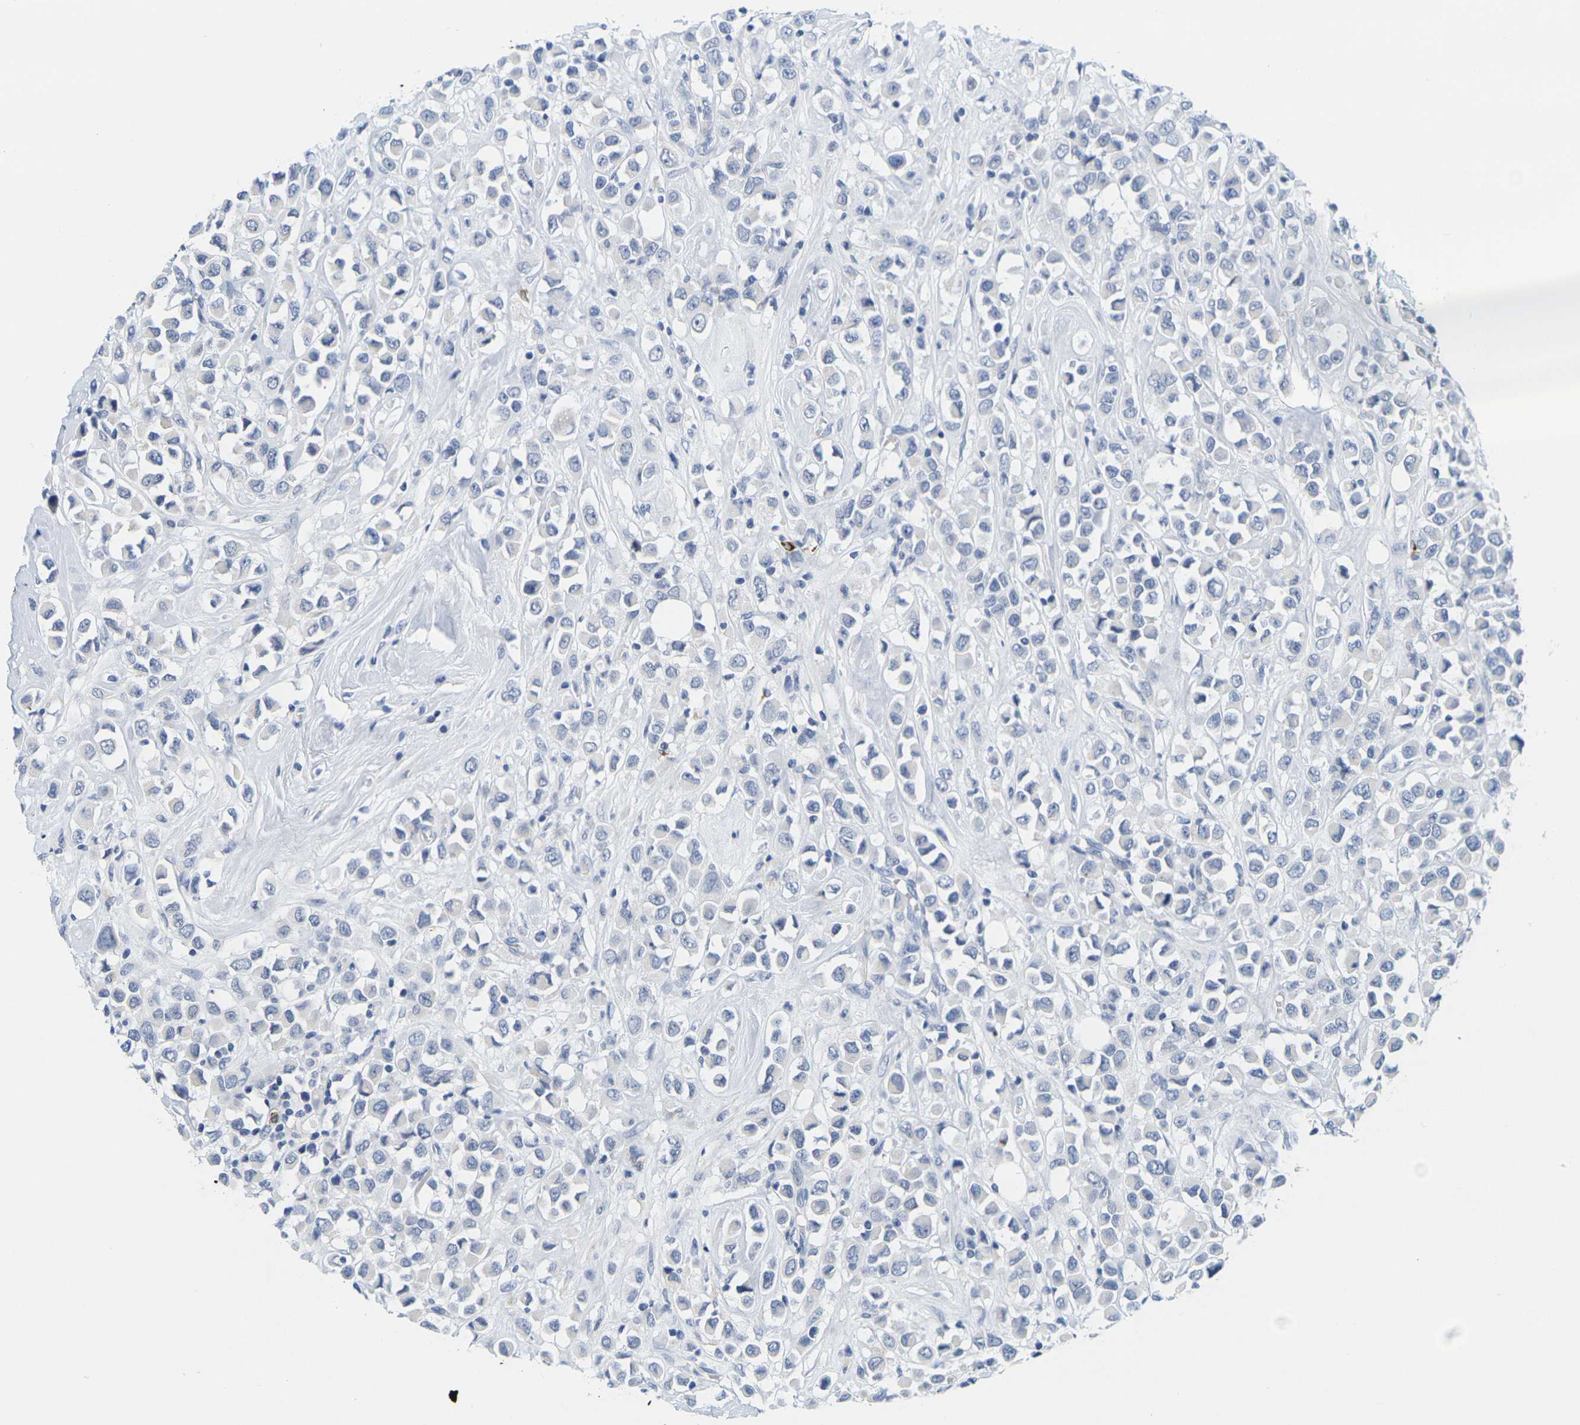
{"staining": {"intensity": "negative", "quantity": "none", "location": "none"}, "tissue": "breast cancer", "cell_type": "Tumor cells", "image_type": "cancer", "snomed": [{"axis": "morphology", "description": "Duct carcinoma"}, {"axis": "topography", "description": "Breast"}], "caption": "Immunohistochemical staining of human breast cancer (infiltrating ductal carcinoma) displays no significant staining in tumor cells.", "gene": "HLA-DOB", "patient": {"sex": "female", "age": 61}}